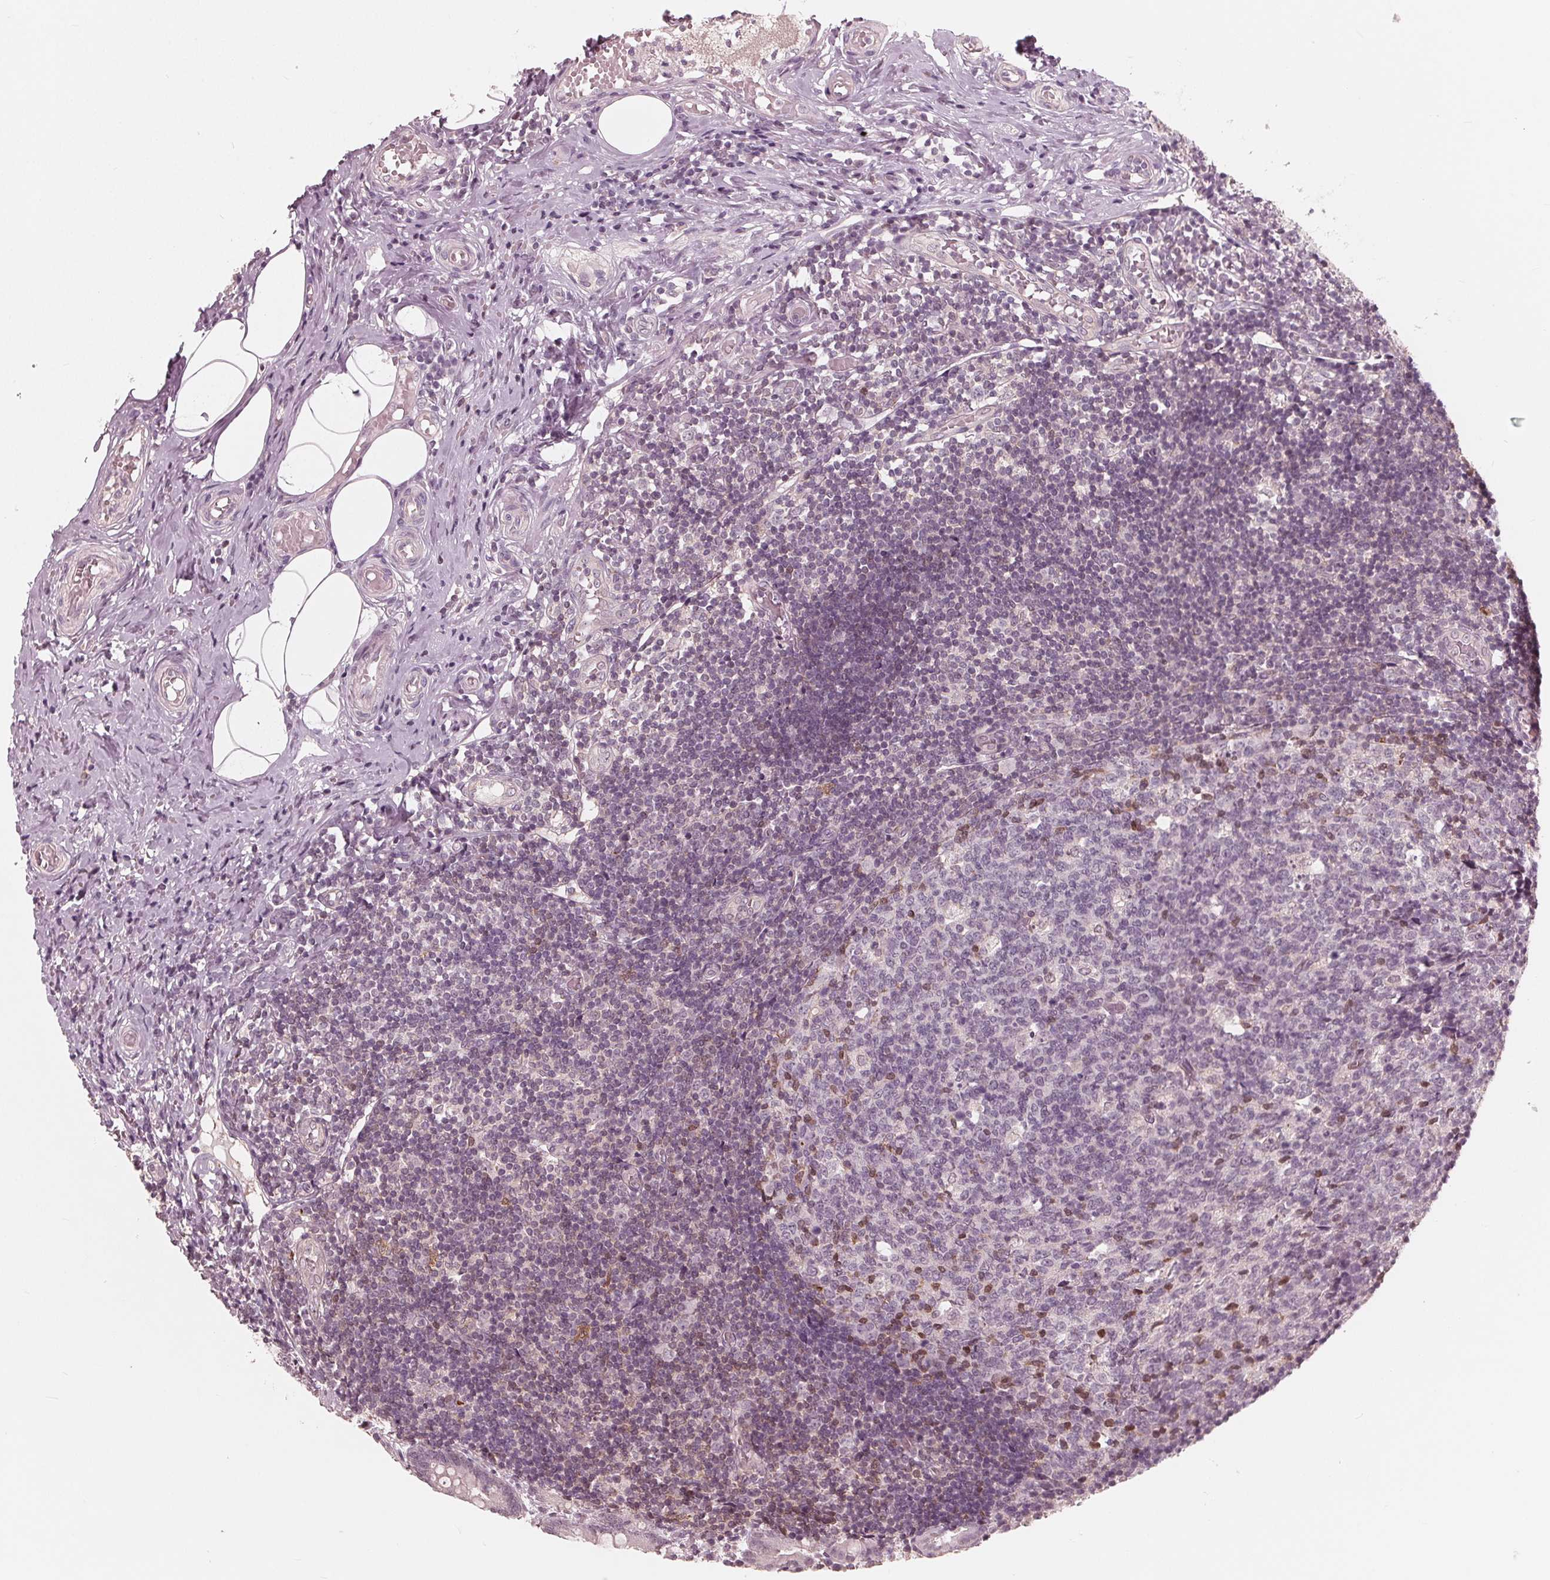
{"staining": {"intensity": "negative", "quantity": "none", "location": "none"}, "tissue": "appendix", "cell_type": "Glandular cells", "image_type": "normal", "snomed": [{"axis": "morphology", "description": "Normal tissue, NOS"}, {"axis": "topography", "description": "Appendix"}], "caption": "There is no significant positivity in glandular cells of appendix. Nuclei are stained in blue.", "gene": "ING3", "patient": {"sex": "female", "age": 32}}